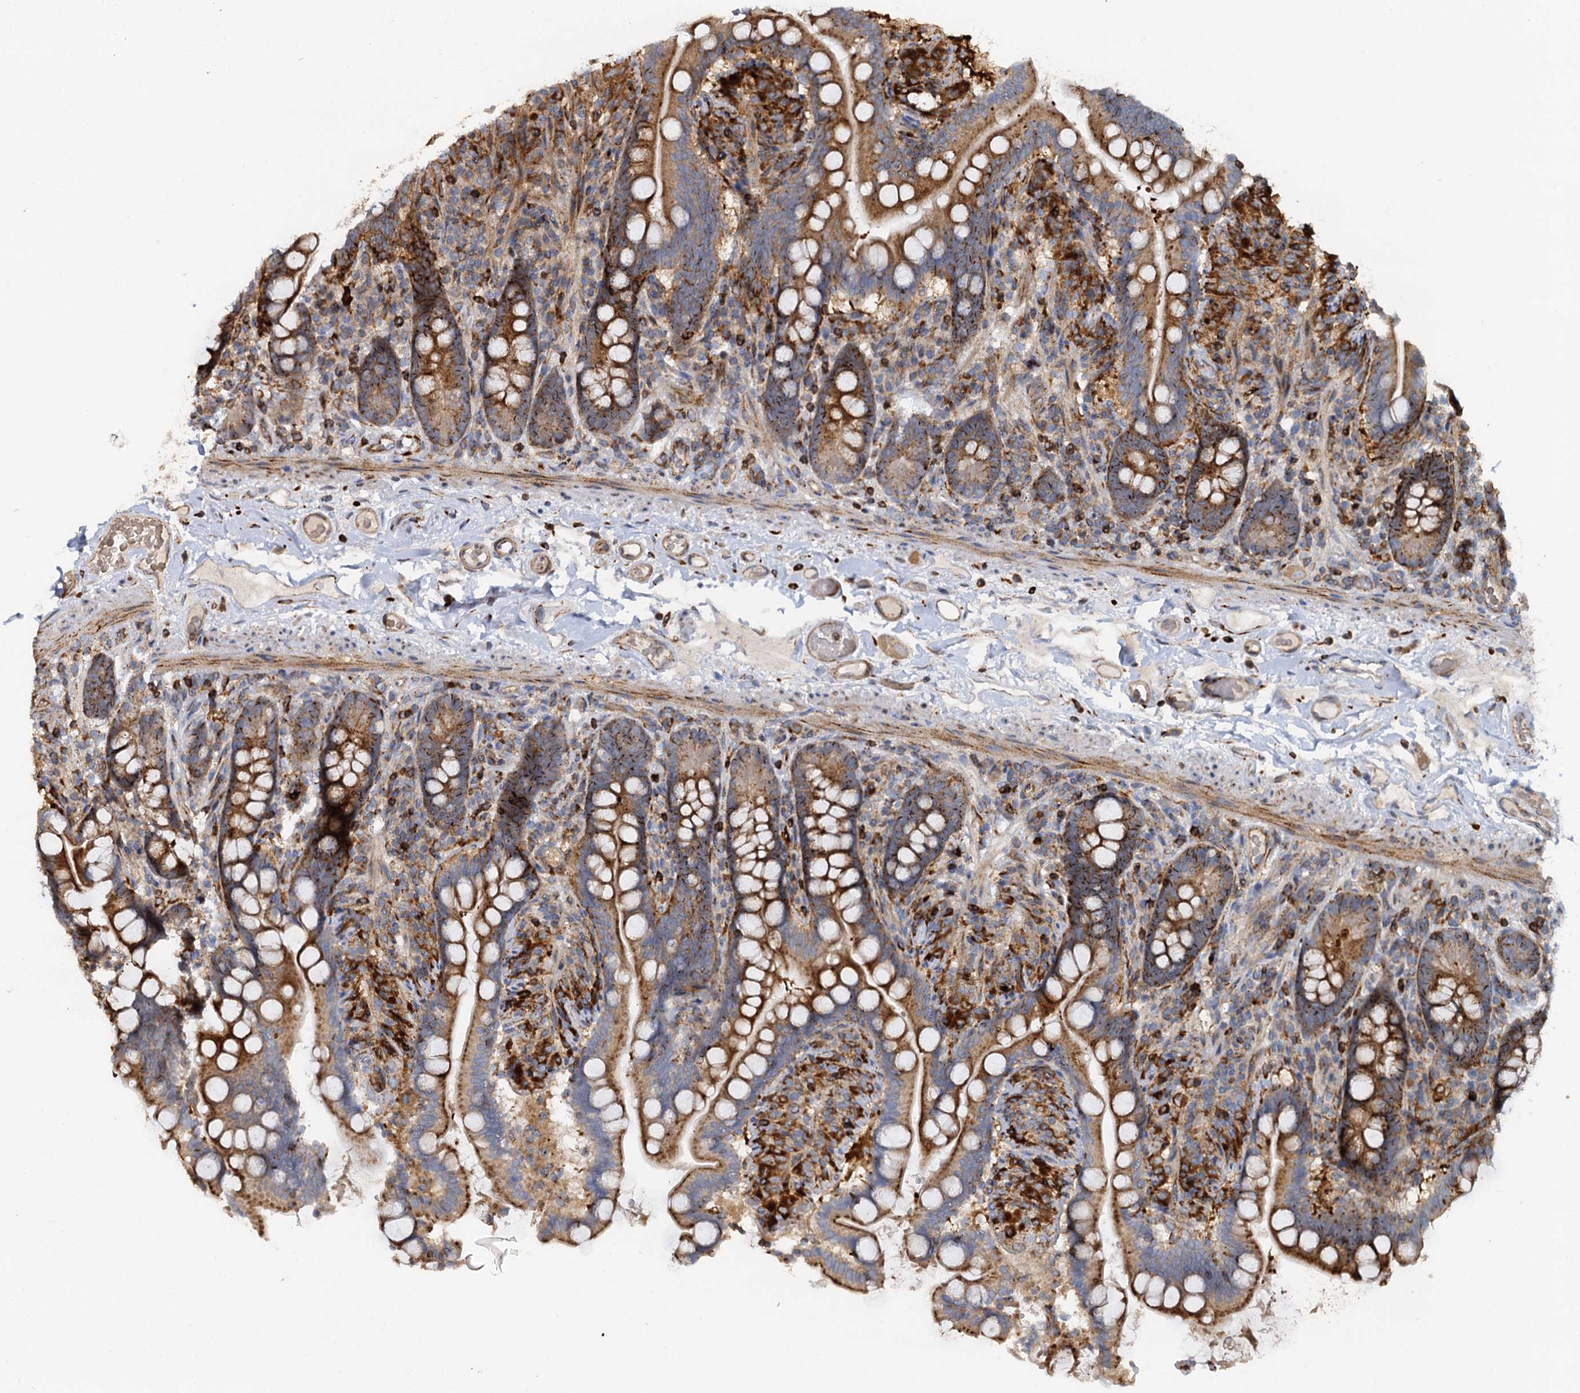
{"staining": {"intensity": "strong", "quantity": "25%-75%", "location": "cytoplasmic/membranous"}, "tissue": "small intestine", "cell_type": "Glandular cells", "image_type": "normal", "snomed": [{"axis": "morphology", "description": "Normal tissue, NOS"}, {"axis": "topography", "description": "Small intestine"}], "caption": "About 25%-75% of glandular cells in unremarkable small intestine display strong cytoplasmic/membranous protein positivity as visualized by brown immunohistochemical staining.", "gene": "WDR73", "patient": {"sex": "female", "age": 64}}